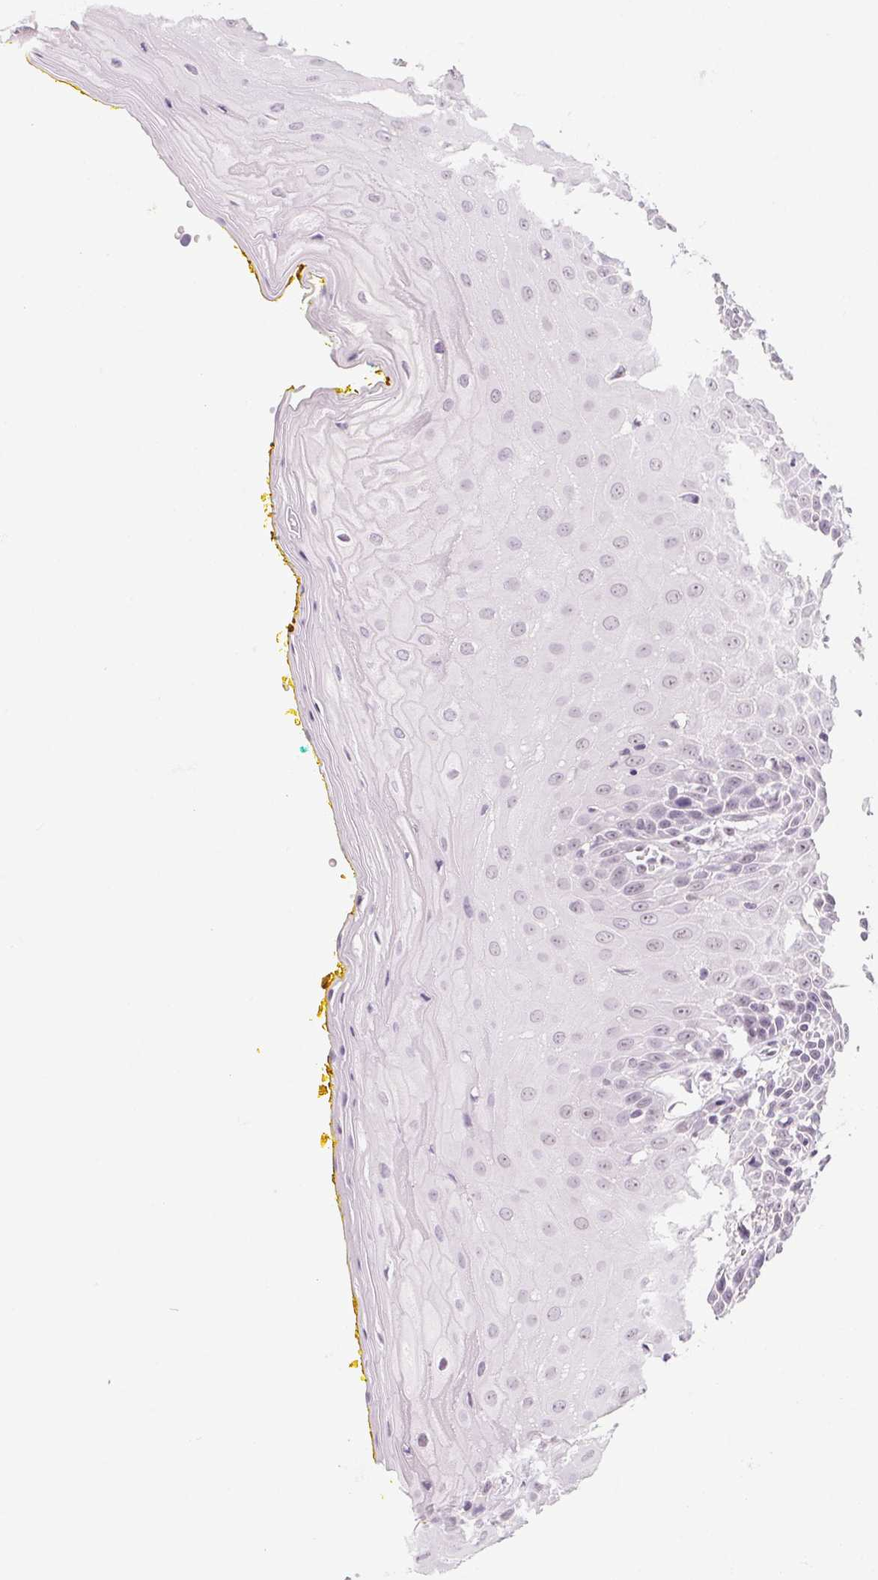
{"staining": {"intensity": "weak", "quantity": "<25%", "location": "nuclear"}, "tissue": "oral mucosa", "cell_type": "Squamous epithelial cells", "image_type": "normal", "snomed": [{"axis": "morphology", "description": "Normal tissue, NOS"}, {"axis": "morphology", "description": "Squamous cell carcinoma, NOS"}, {"axis": "topography", "description": "Oral tissue"}, {"axis": "topography", "description": "Head-Neck"}], "caption": "Immunohistochemical staining of benign oral mucosa displays no significant staining in squamous epithelial cells. Brightfield microscopy of IHC stained with DAB (brown) and hematoxylin (blue), captured at high magnification.", "gene": "ZIC4", "patient": {"sex": "female", "age": 70}}